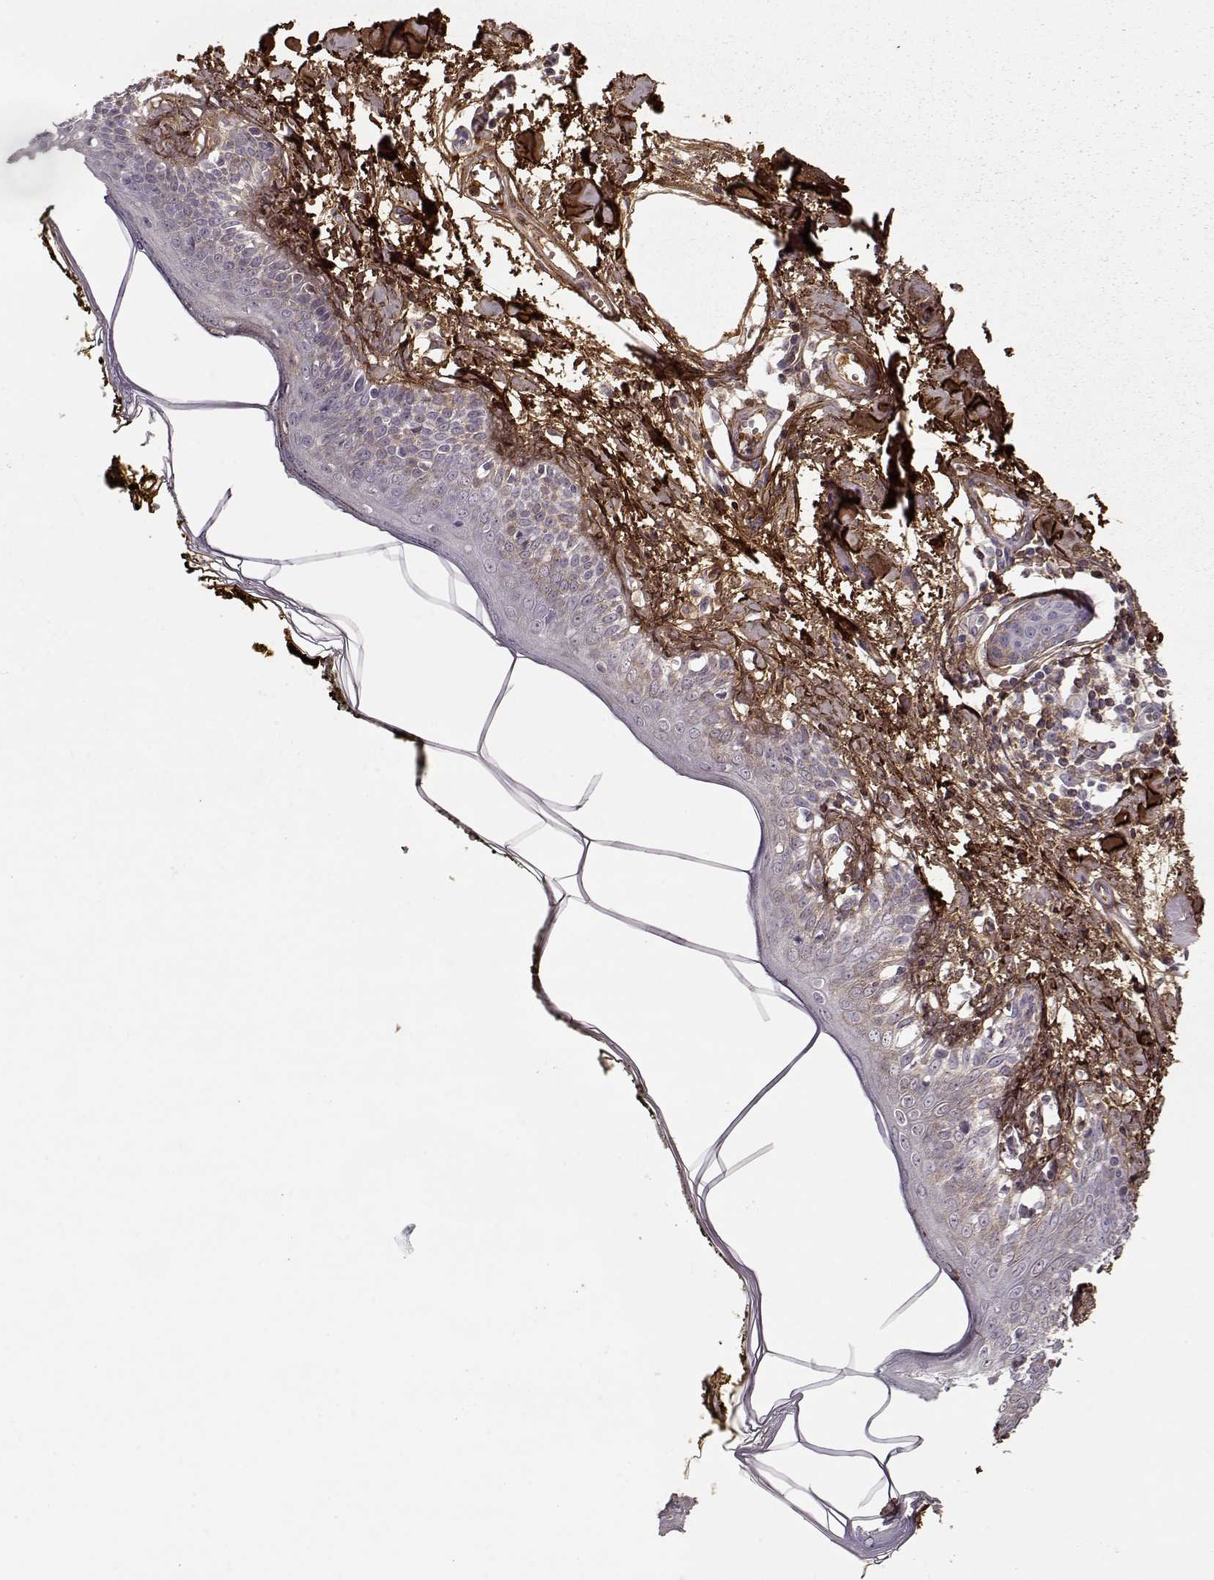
{"staining": {"intensity": "strong", "quantity": ">75%", "location": "cytoplasmic/membranous,nuclear"}, "tissue": "skin", "cell_type": "Fibroblasts", "image_type": "normal", "snomed": [{"axis": "morphology", "description": "Normal tissue, NOS"}, {"axis": "topography", "description": "Skin"}], "caption": "Brown immunohistochemical staining in normal skin demonstrates strong cytoplasmic/membranous,nuclear positivity in approximately >75% of fibroblasts.", "gene": "LUM", "patient": {"sex": "male", "age": 76}}